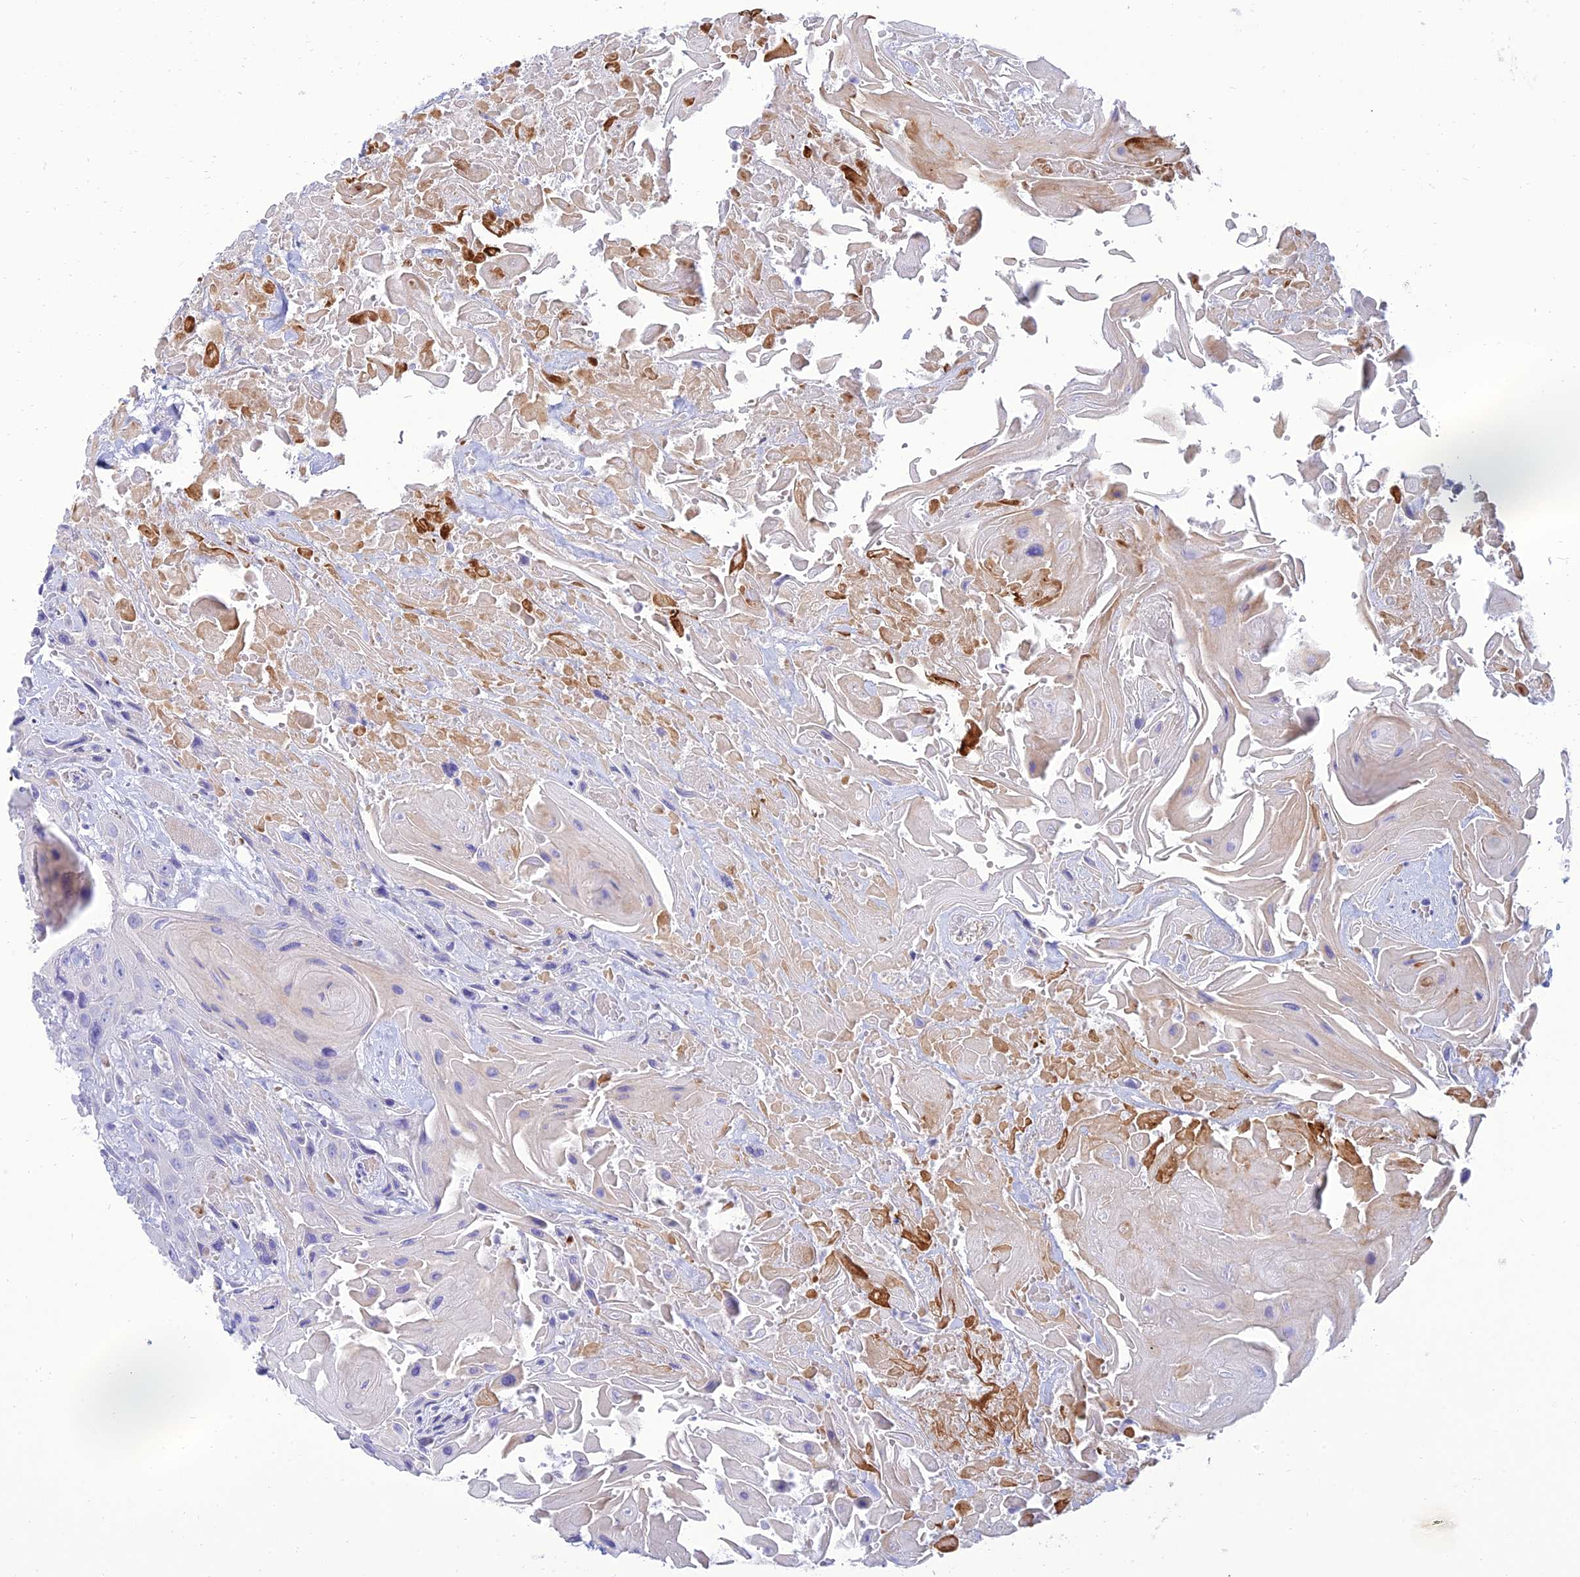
{"staining": {"intensity": "negative", "quantity": "none", "location": "none"}, "tissue": "head and neck cancer", "cell_type": "Tumor cells", "image_type": "cancer", "snomed": [{"axis": "morphology", "description": "Squamous cell carcinoma, NOS"}, {"axis": "topography", "description": "Head-Neck"}], "caption": "Histopathology image shows no protein staining in tumor cells of head and neck cancer (squamous cell carcinoma) tissue.", "gene": "MAL2", "patient": {"sex": "male", "age": 81}}